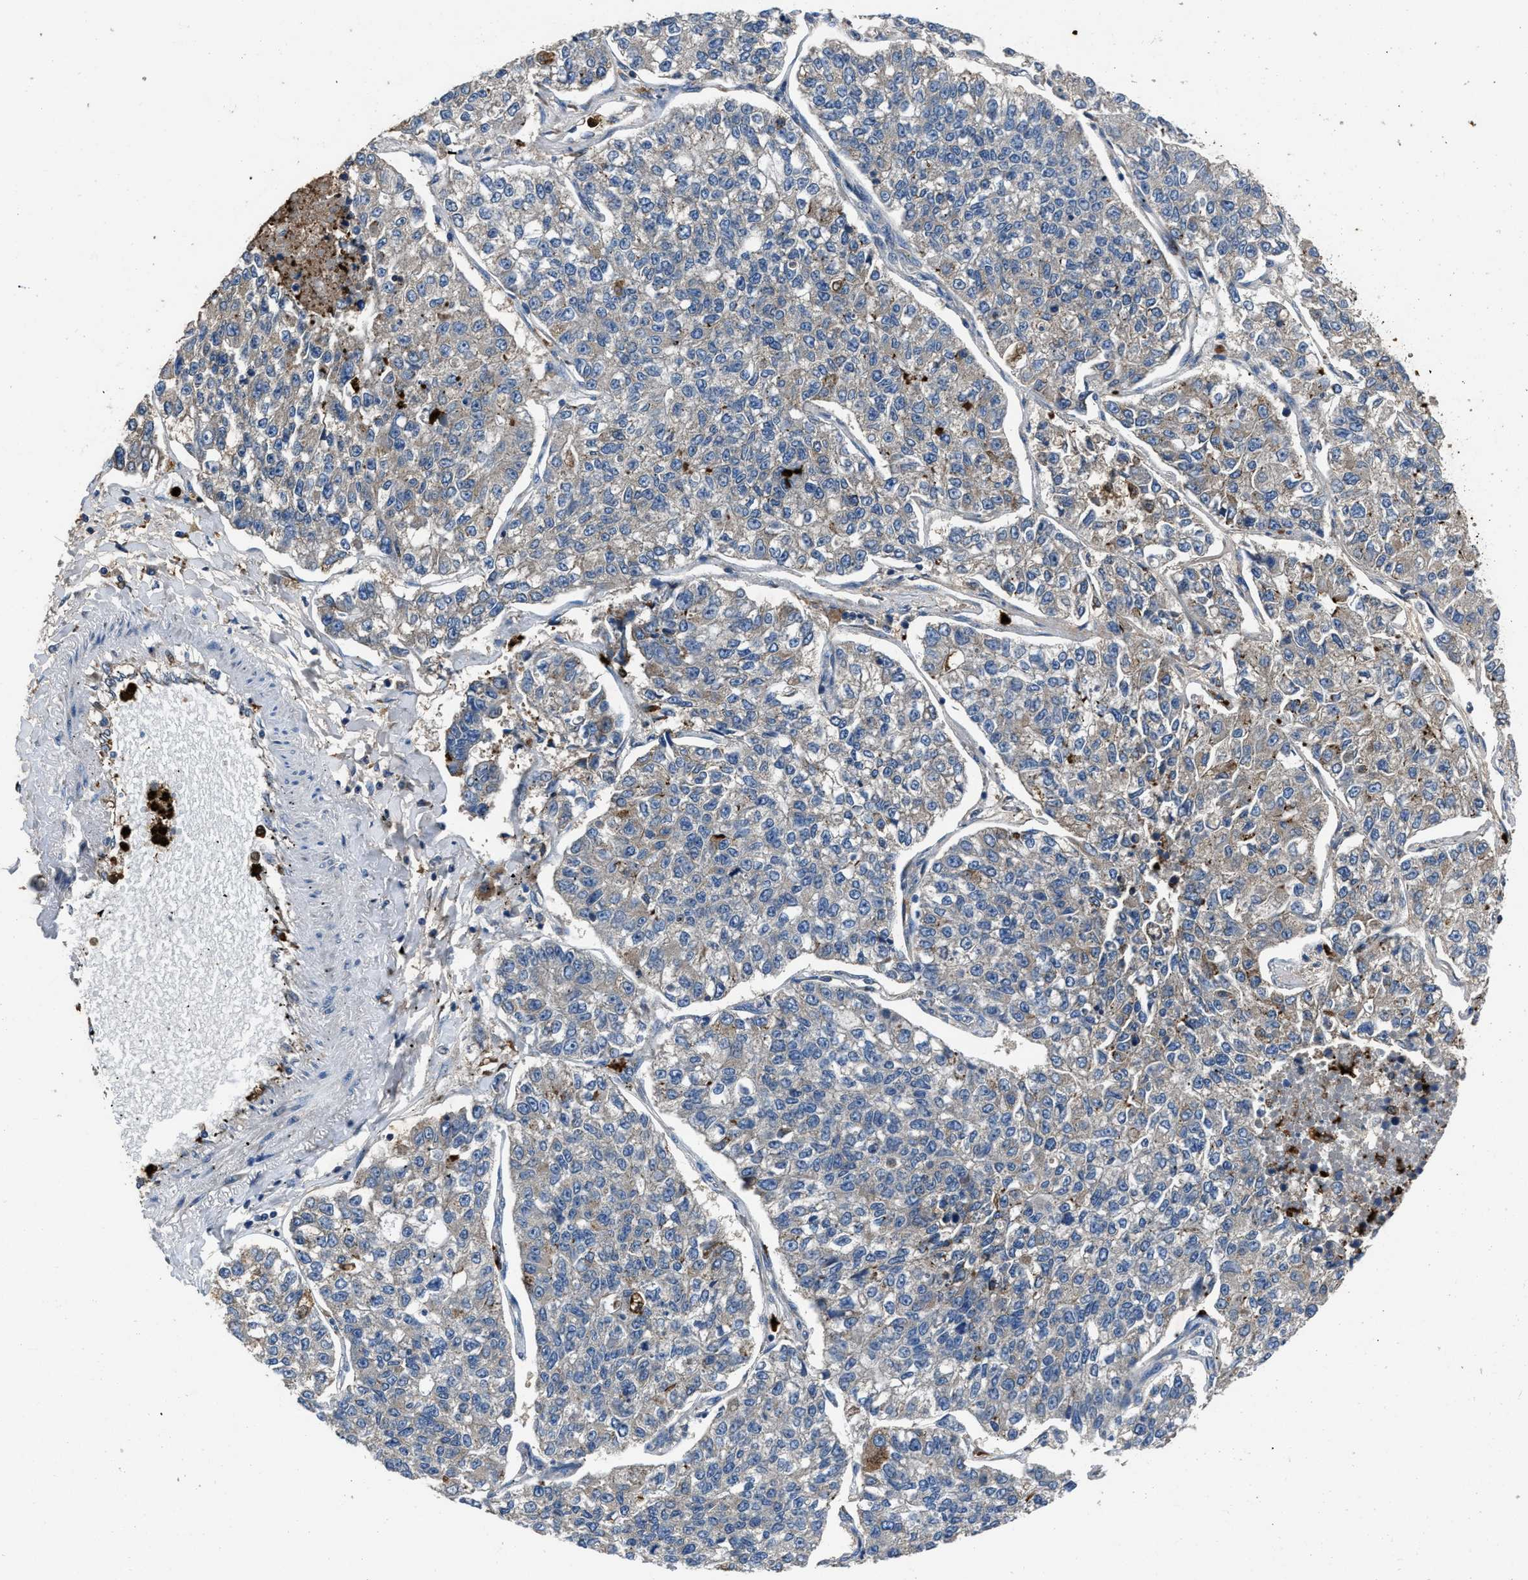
{"staining": {"intensity": "negative", "quantity": "none", "location": "none"}, "tissue": "lung cancer", "cell_type": "Tumor cells", "image_type": "cancer", "snomed": [{"axis": "morphology", "description": "Adenocarcinoma, NOS"}, {"axis": "topography", "description": "Lung"}], "caption": "Immunohistochemistry (IHC) photomicrograph of lung adenocarcinoma stained for a protein (brown), which shows no staining in tumor cells.", "gene": "ANGPT1", "patient": {"sex": "male", "age": 49}}